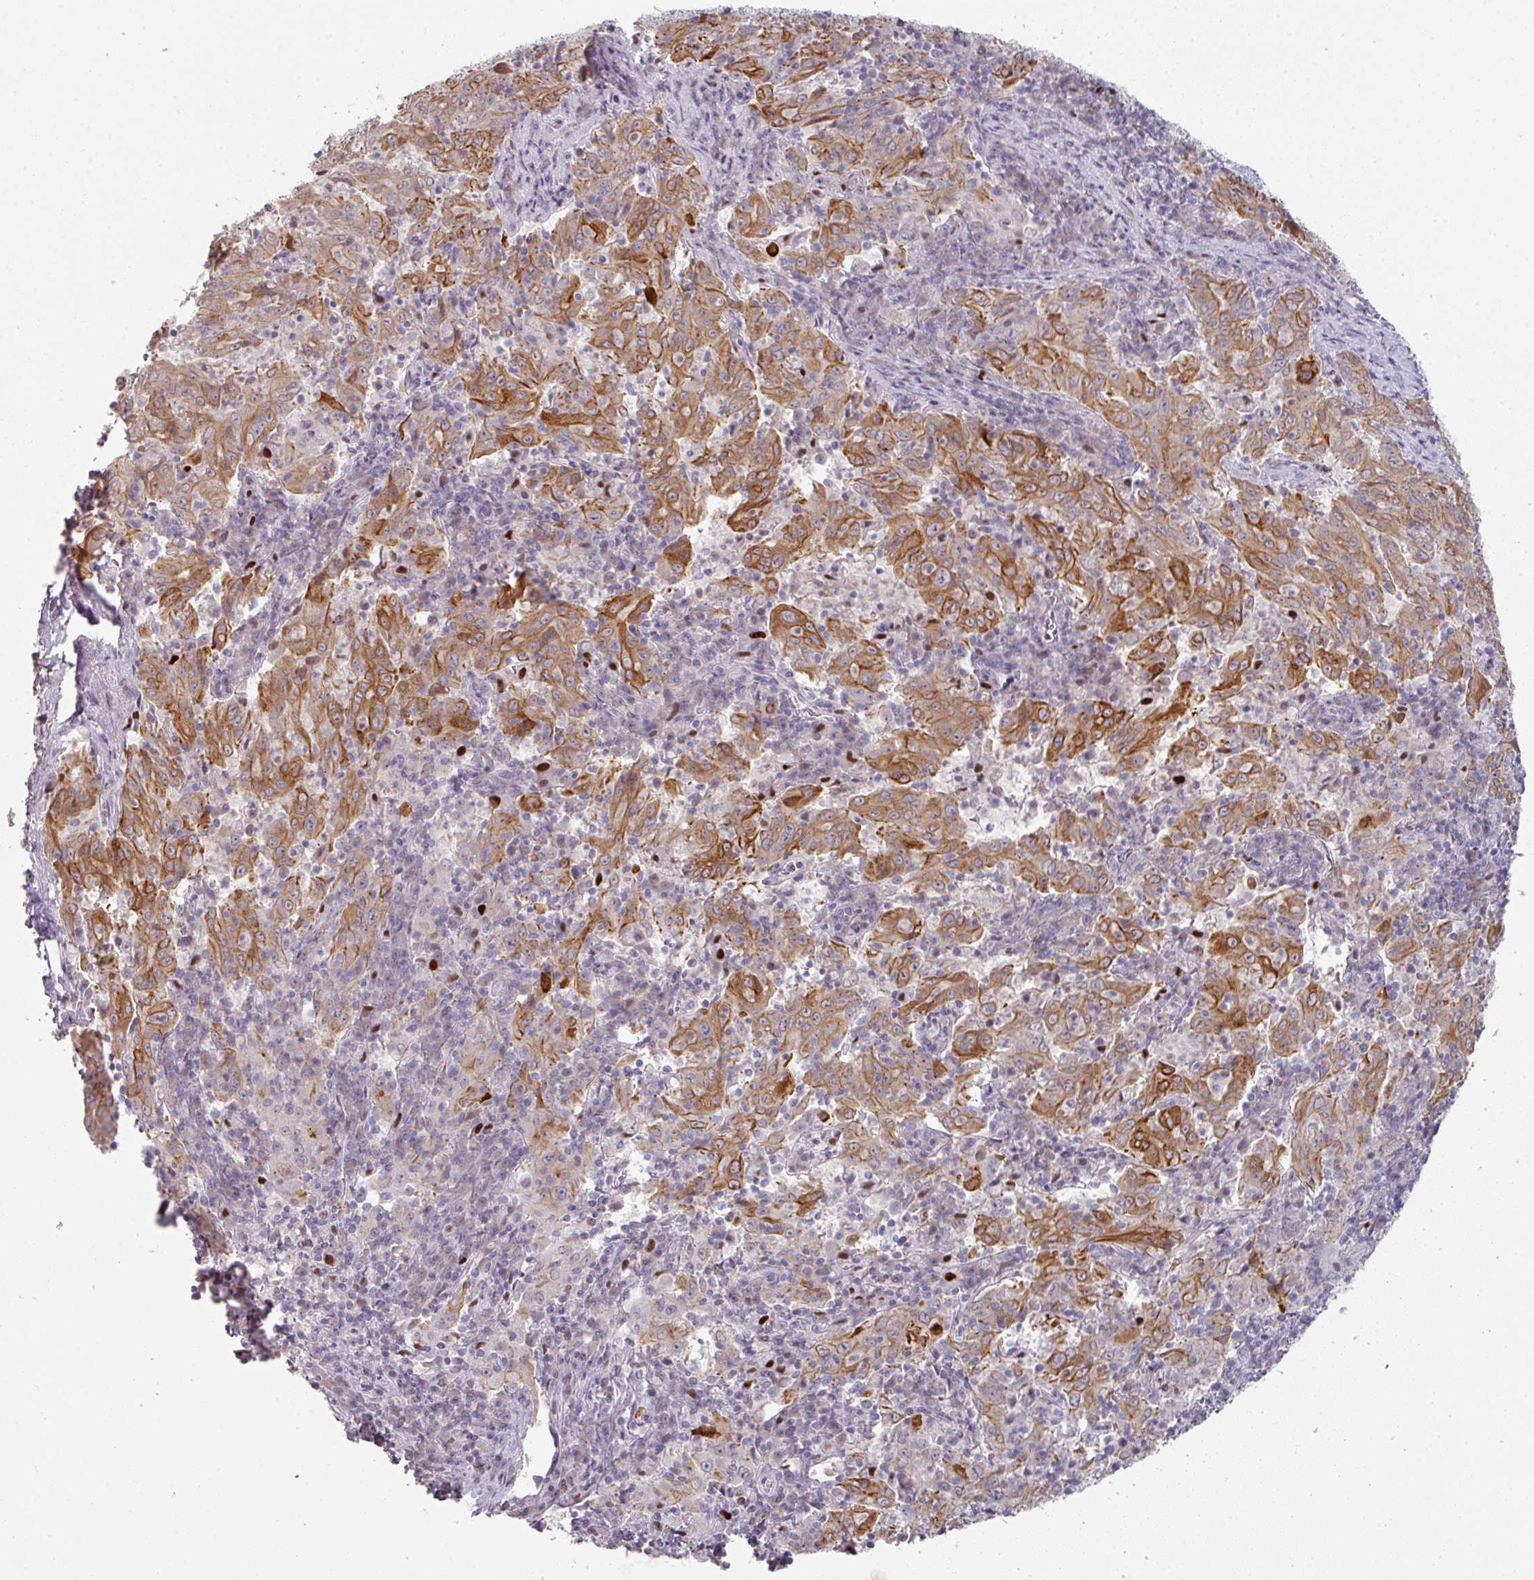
{"staining": {"intensity": "moderate", "quantity": ">75%", "location": "cytoplasmic/membranous"}, "tissue": "pancreatic cancer", "cell_type": "Tumor cells", "image_type": "cancer", "snomed": [{"axis": "morphology", "description": "Adenocarcinoma, NOS"}, {"axis": "topography", "description": "Pancreas"}], "caption": "IHC (DAB (3,3'-diaminobenzidine)) staining of pancreatic adenocarcinoma demonstrates moderate cytoplasmic/membranous protein expression in approximately >75% of tumor cells. (DAB IHC with brightfield microscopy, high magnification).", "gene": "GTF2H3", "patient": {"sex": "male", "age": 63}}